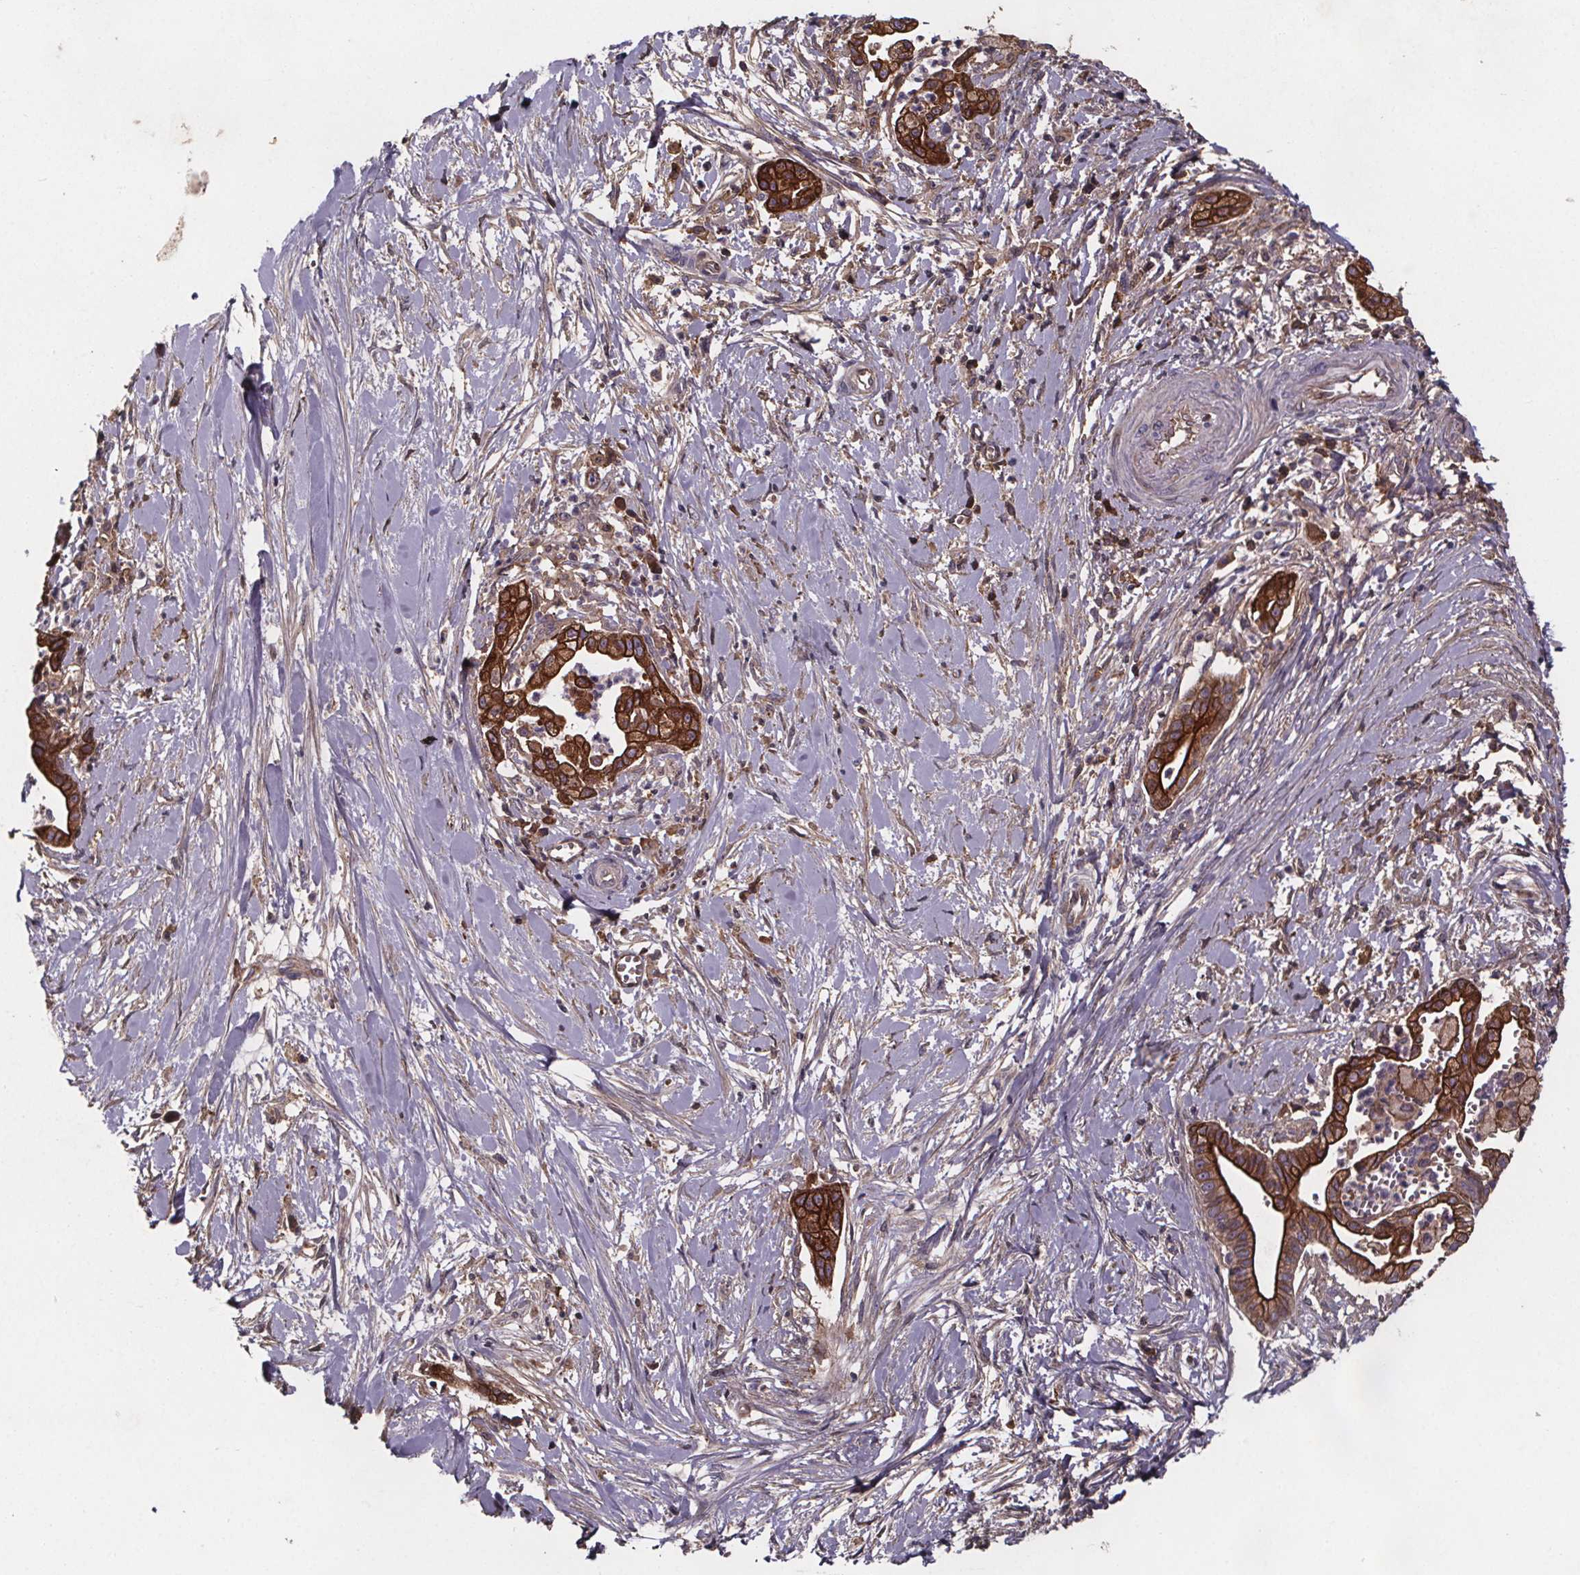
{"staining": {"intensity": "strong", "quantity": ">75%", "location": "cytoplasmic/membranous"}, "tissue": "pancreatic cancer", "cell_type": "Tumor cells", "image_type": "cancer", "snomed": [{"axis": "morphology", "description": "Normal tissue, NOS"}, {"axis": "morphology", "description": "Adenocarcinoma, NOS"}, {"axis": "topography", "description": "Lymph node"}, {"axis": "topography", "description": "Pancreas"}], "caption": "Strong cytoplasmic/membranous positivity for a protein is seen in about >75% of tumor cells of adenocarcinoma (pancreatic) using immunohistochemistry (IHC).", "gene": "FASTKD3", "patient": {"sex": "female", "age": 58}}